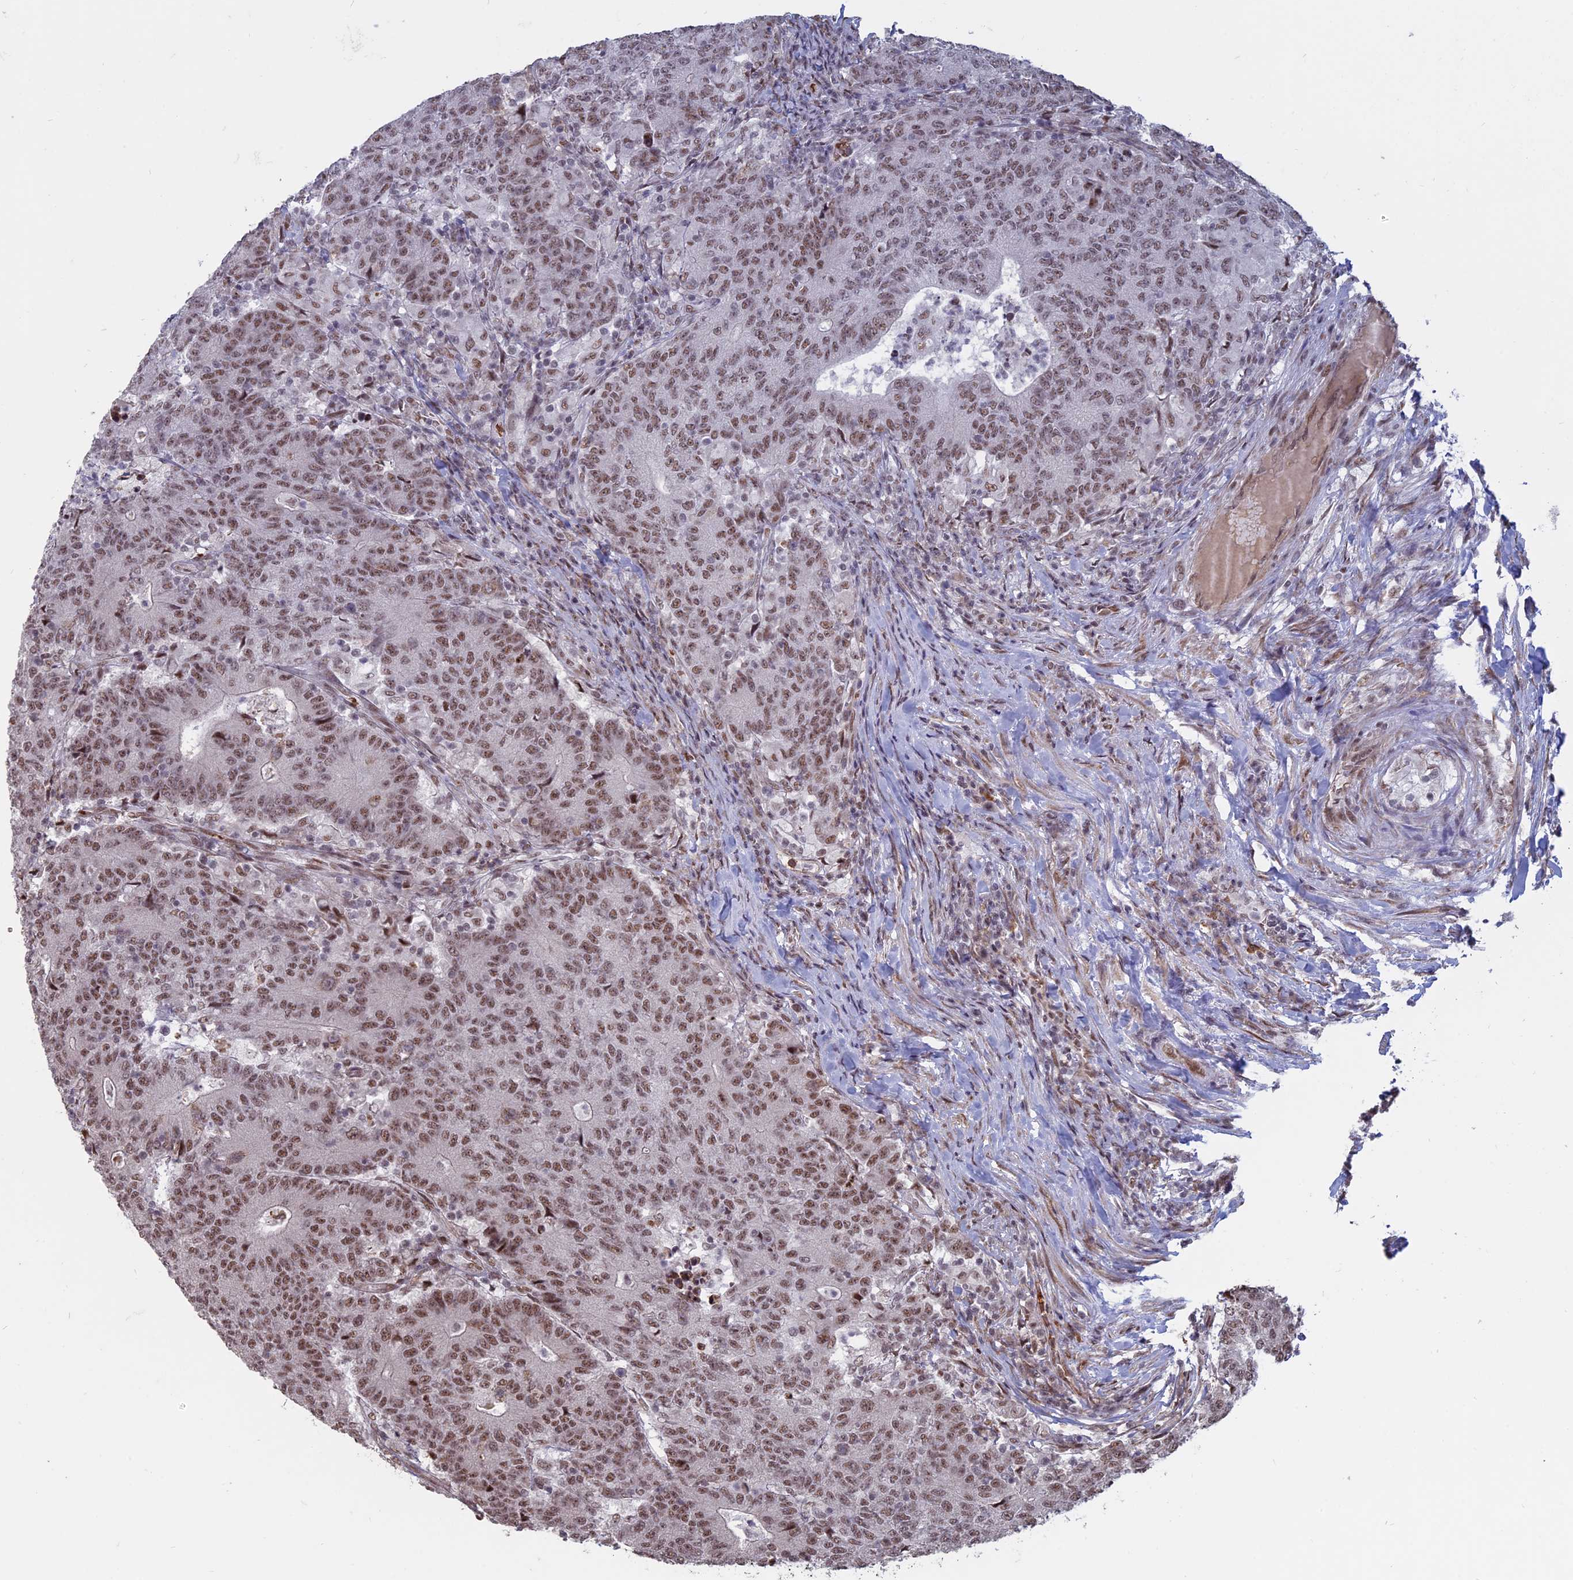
{"staining": {"intensity": "moderate", "quantity": ">75%", "location": "nuclear"}, "tissue": "colorectal cancer", "cell_type": "Tumor cells", "image_type": "cancer", "snomed": [{"axis": "morphology", "description": "Adenocarcinoma, NOS"}, {"axis": "topography", "description": "Colon"}], "caption": "The micrograph reveals staining of colorectal adenocarcinoma, revealing moderate nuclear protein positivity (brown color) within tumor cells. (brown staining indicates protein expression, while blue staining denotes nuclei).", "gene": "MFAP1", "patient": {"sex": "female", "age": 75}}